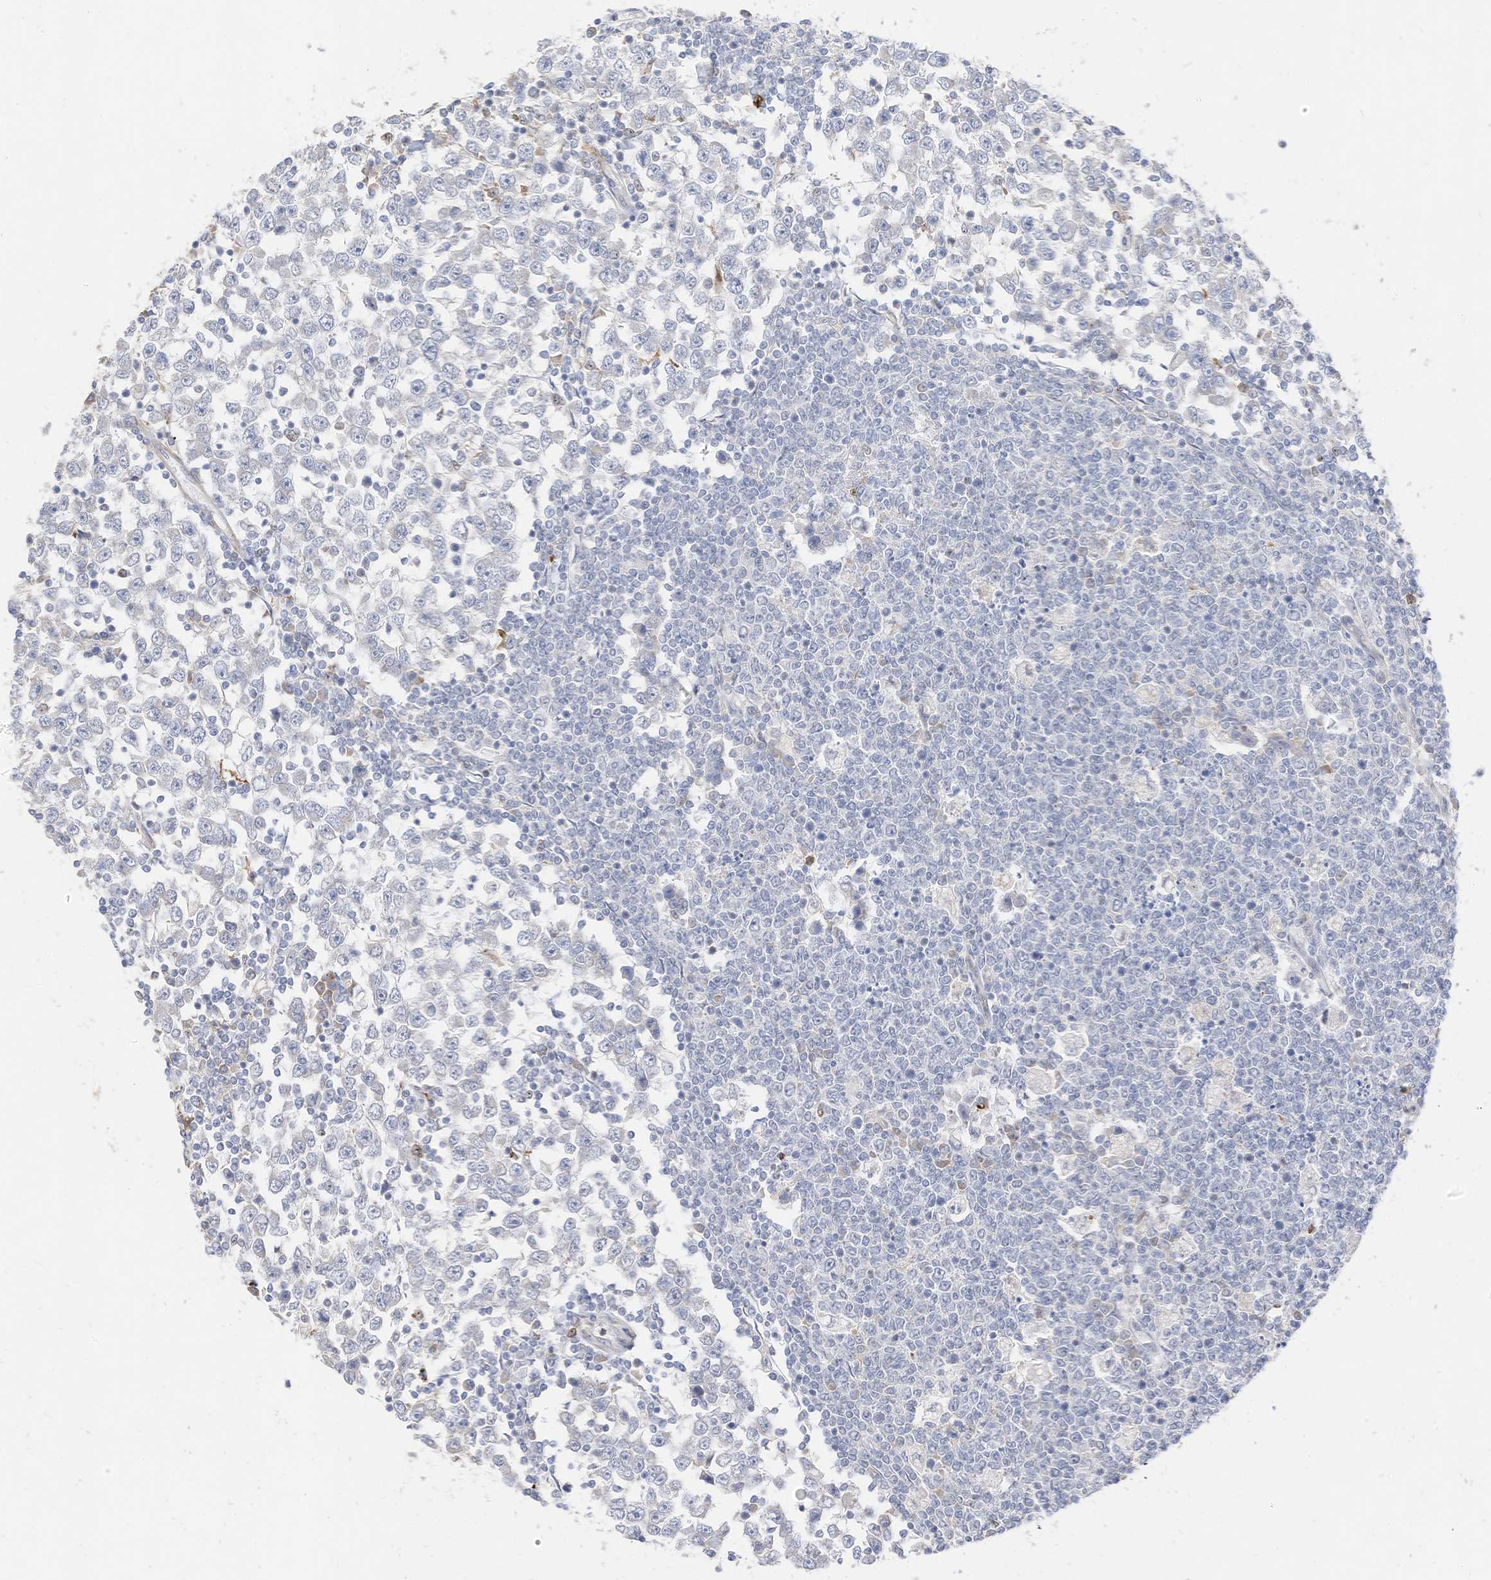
{"staining": {"intensity": "negative", "quantity": "none", "location": "none"}, "tissue": "testis cancer", "cell_type": "Tumor cells", "image_type": "cancer", "snomed": [{"axis": "morphology", "description": "Seminoma, NOS"}, {"axis": "topography", "description": "Testis"}], "caption": "High magnification brightfield microscopy of testis cancer (seminoma) stained with DAB (3,3'-diaminobenzidine) (brown) and counterstained with hematoxylin (blue): tumor cells show no significant expression.", "gene": "ATP13A1", "patient": {"sex": "male", "age": 65}}